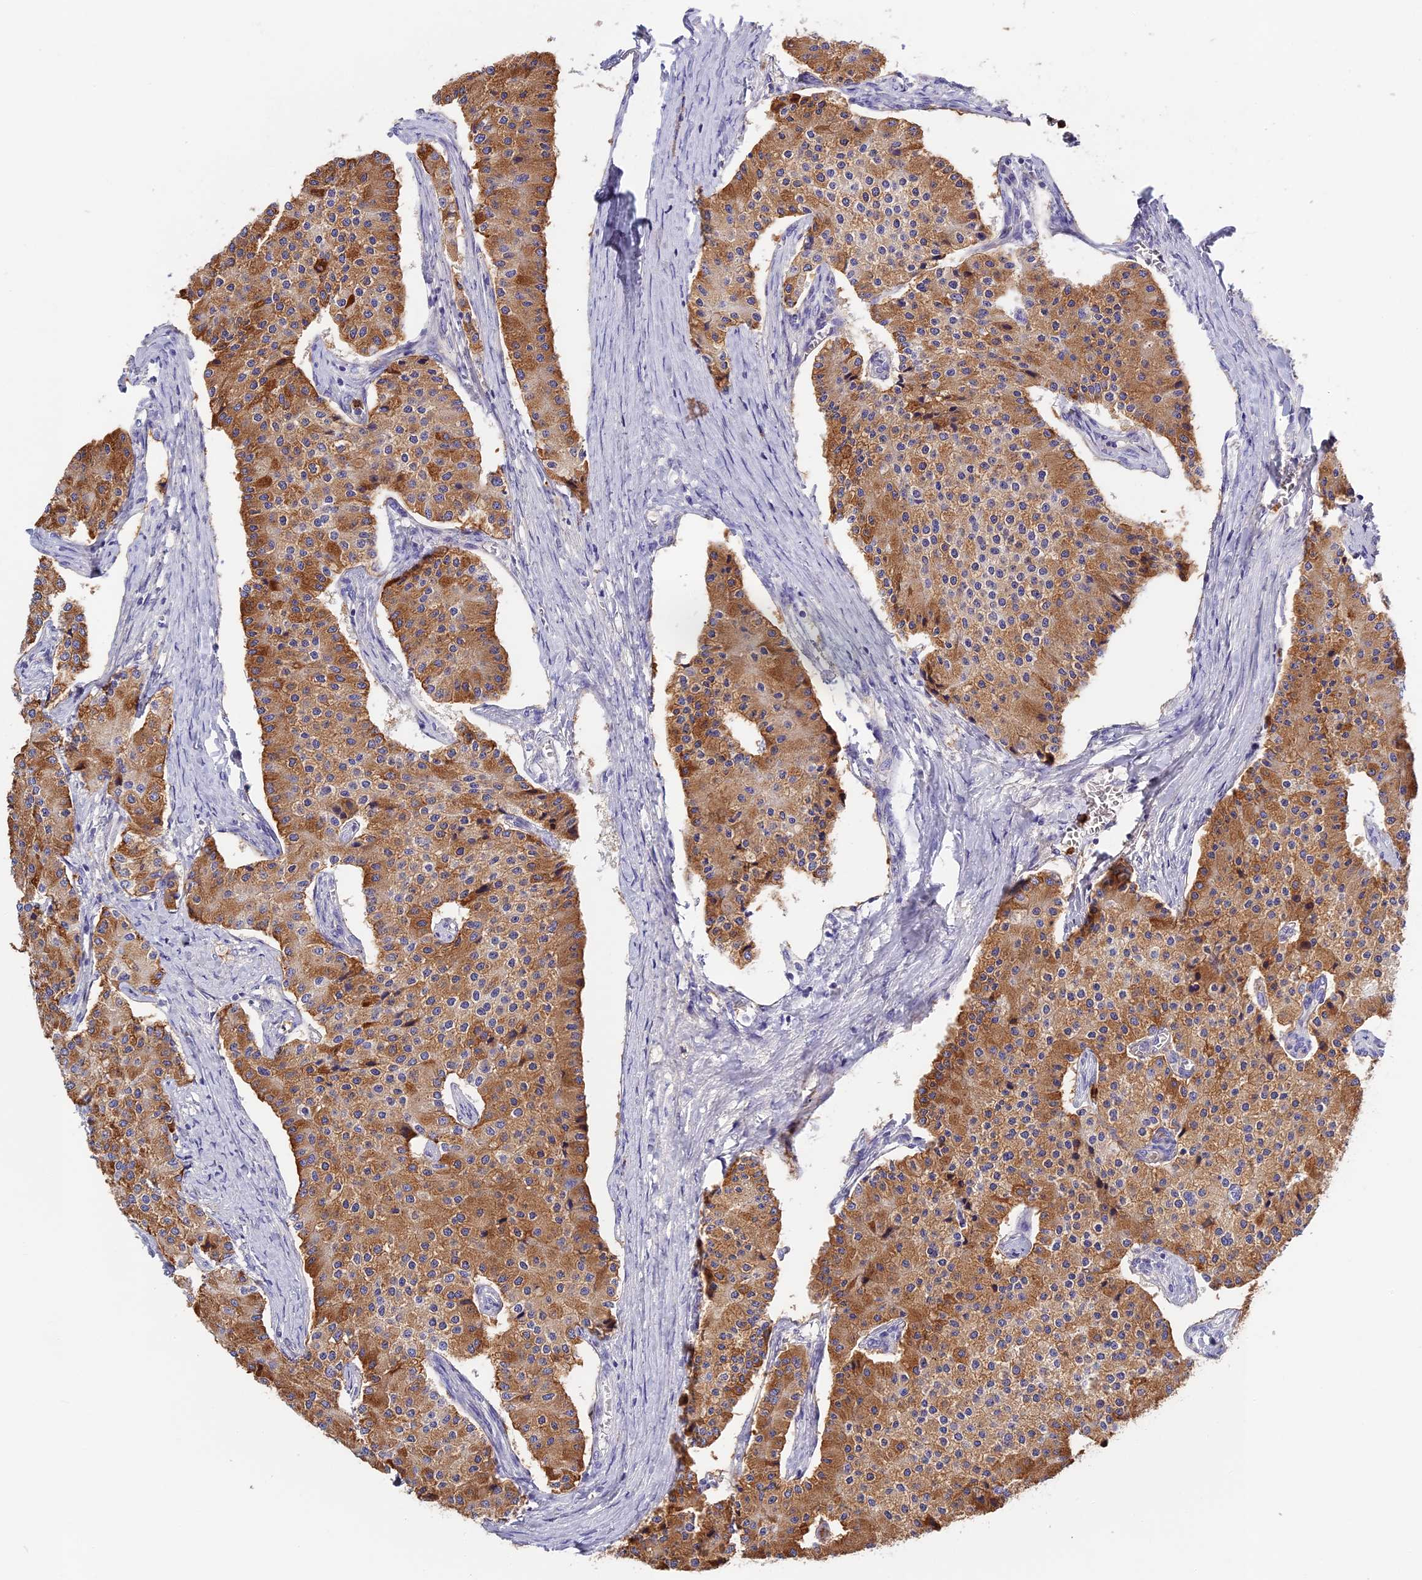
{"staining": {"intensity": "moderate", "quantity": ">75%", "location": "cytoplasmic/membranous"}, "tissue": "carcinoid", "cell_type": "Tumor cells", "image_type": "cancer", "snomed": [{"axis": "morphology", "description": "Carcinoid, malignant, NOS"}, {"axis": "topography", "description": "Colon"}], "caption": "Brown immunohistochemical staining in human carcinoid (malignant) reveals moderate cytoplasmic/membranous positivity in about >75% of tumor cells.", "gene": "ADGRD1", "patient": {"sex": "female", "age": 52}}